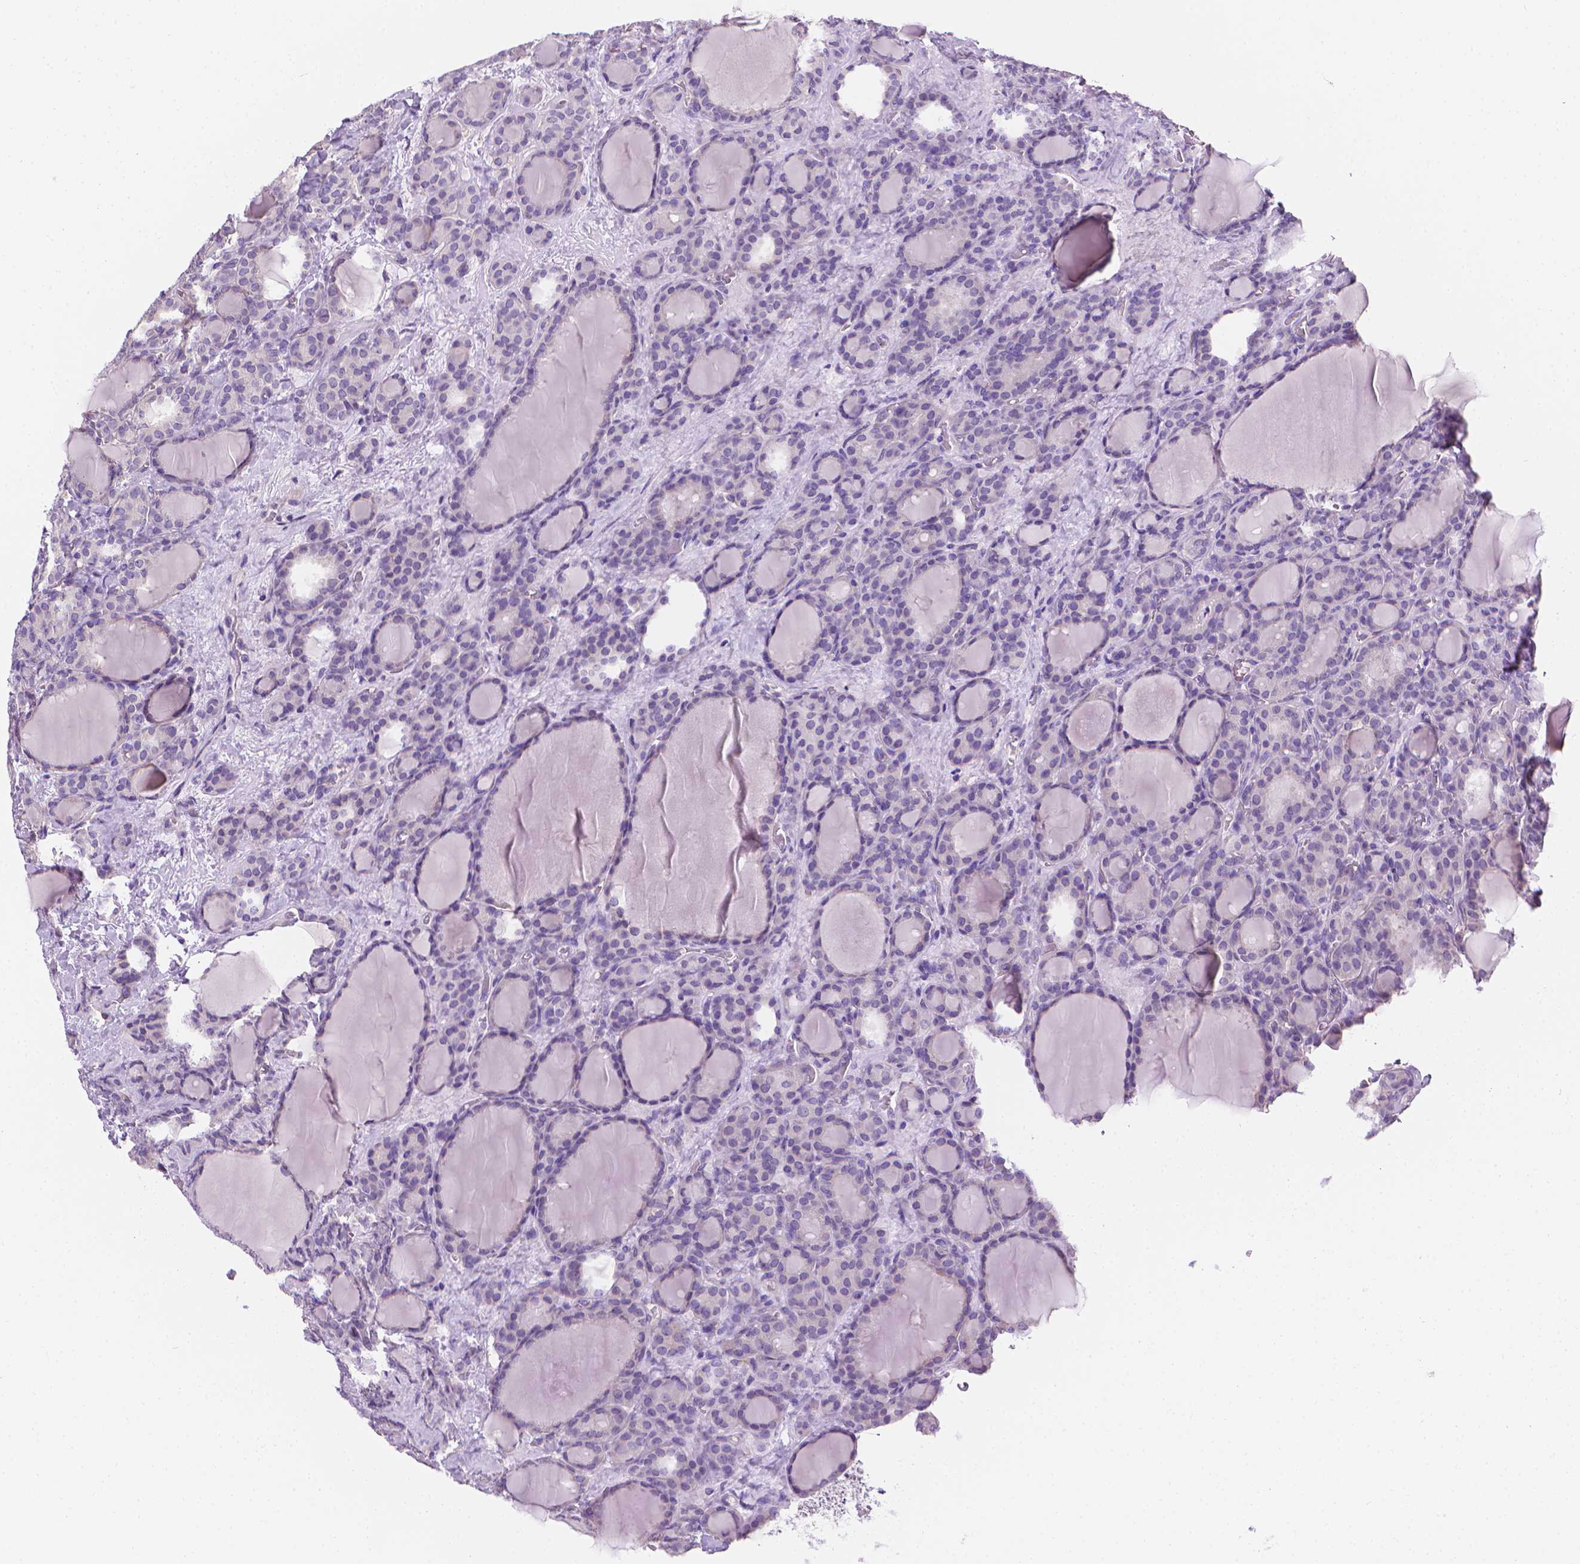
{"staining": {"intensity": "negative", "quantity": "none", "location": "none"}, "tissue": "thyroid cancer", "cell_type": "Tumor cells", "image_type": "cancer", "snomed": [{"axis": "morphology", "description": "Normal tissue, NOS"}, {"axis": "morphology", "description": "Follicular adenoma carcinoma, NOS"}, {"axis": "topography", "description": "Thyroid gland"}], "caption": "A micrograph of thyroid cancer stained for a protein shows no brown staining in tumor cells.", "gene": "FASN", "patient": {"sex": "female", "age": 31}}